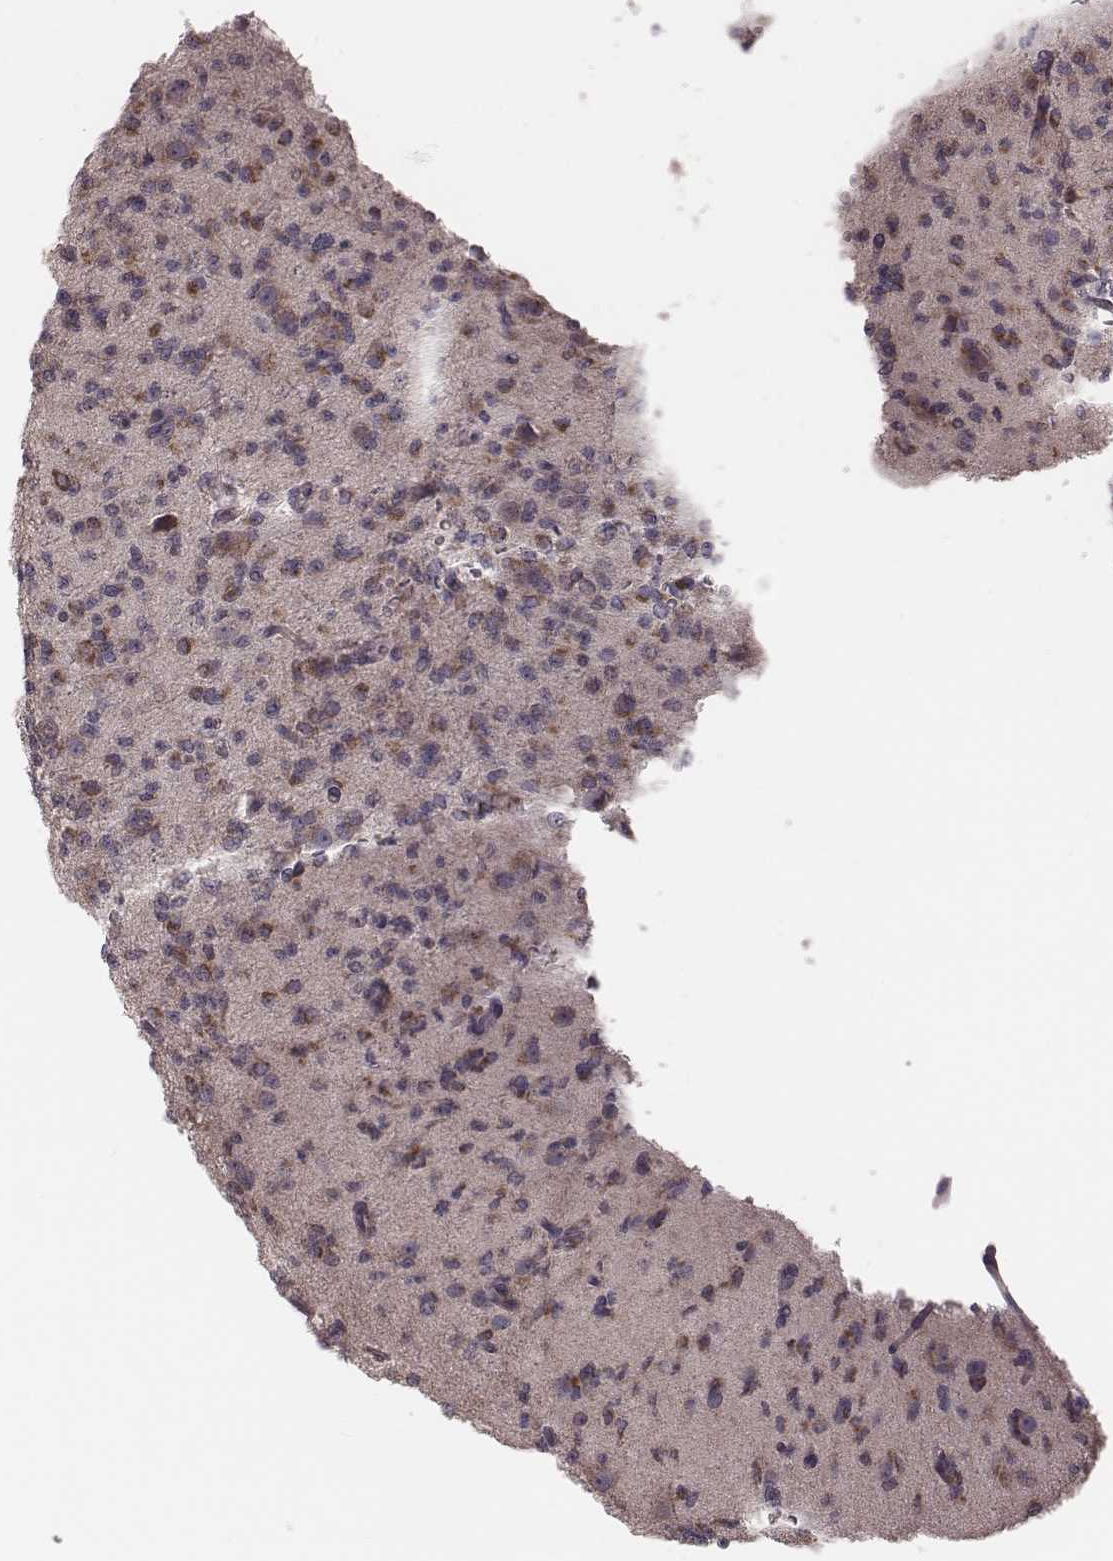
{"staining": {"intensity": "moderate", "quantity": "<25%", "location": "cytoplasmic/membranous"}, "tissue": "glioma", "cell_type": "Tumor cells", "image_type": "cancer", "snomed": [{"axis": "morphology", "description": "Glioma, malignant, Low grade"}, {"axis": "topography", "description": "Brain"}], "caption": "IHC (DAB (3,3'-diaminobenzidine)) staining of glioma displays moderate cytoplasmic/membranous protein expression in approximately <25% of tumor cells.", "gene": "MRPS27", "patient": {"sex": "male", "age": 27}}